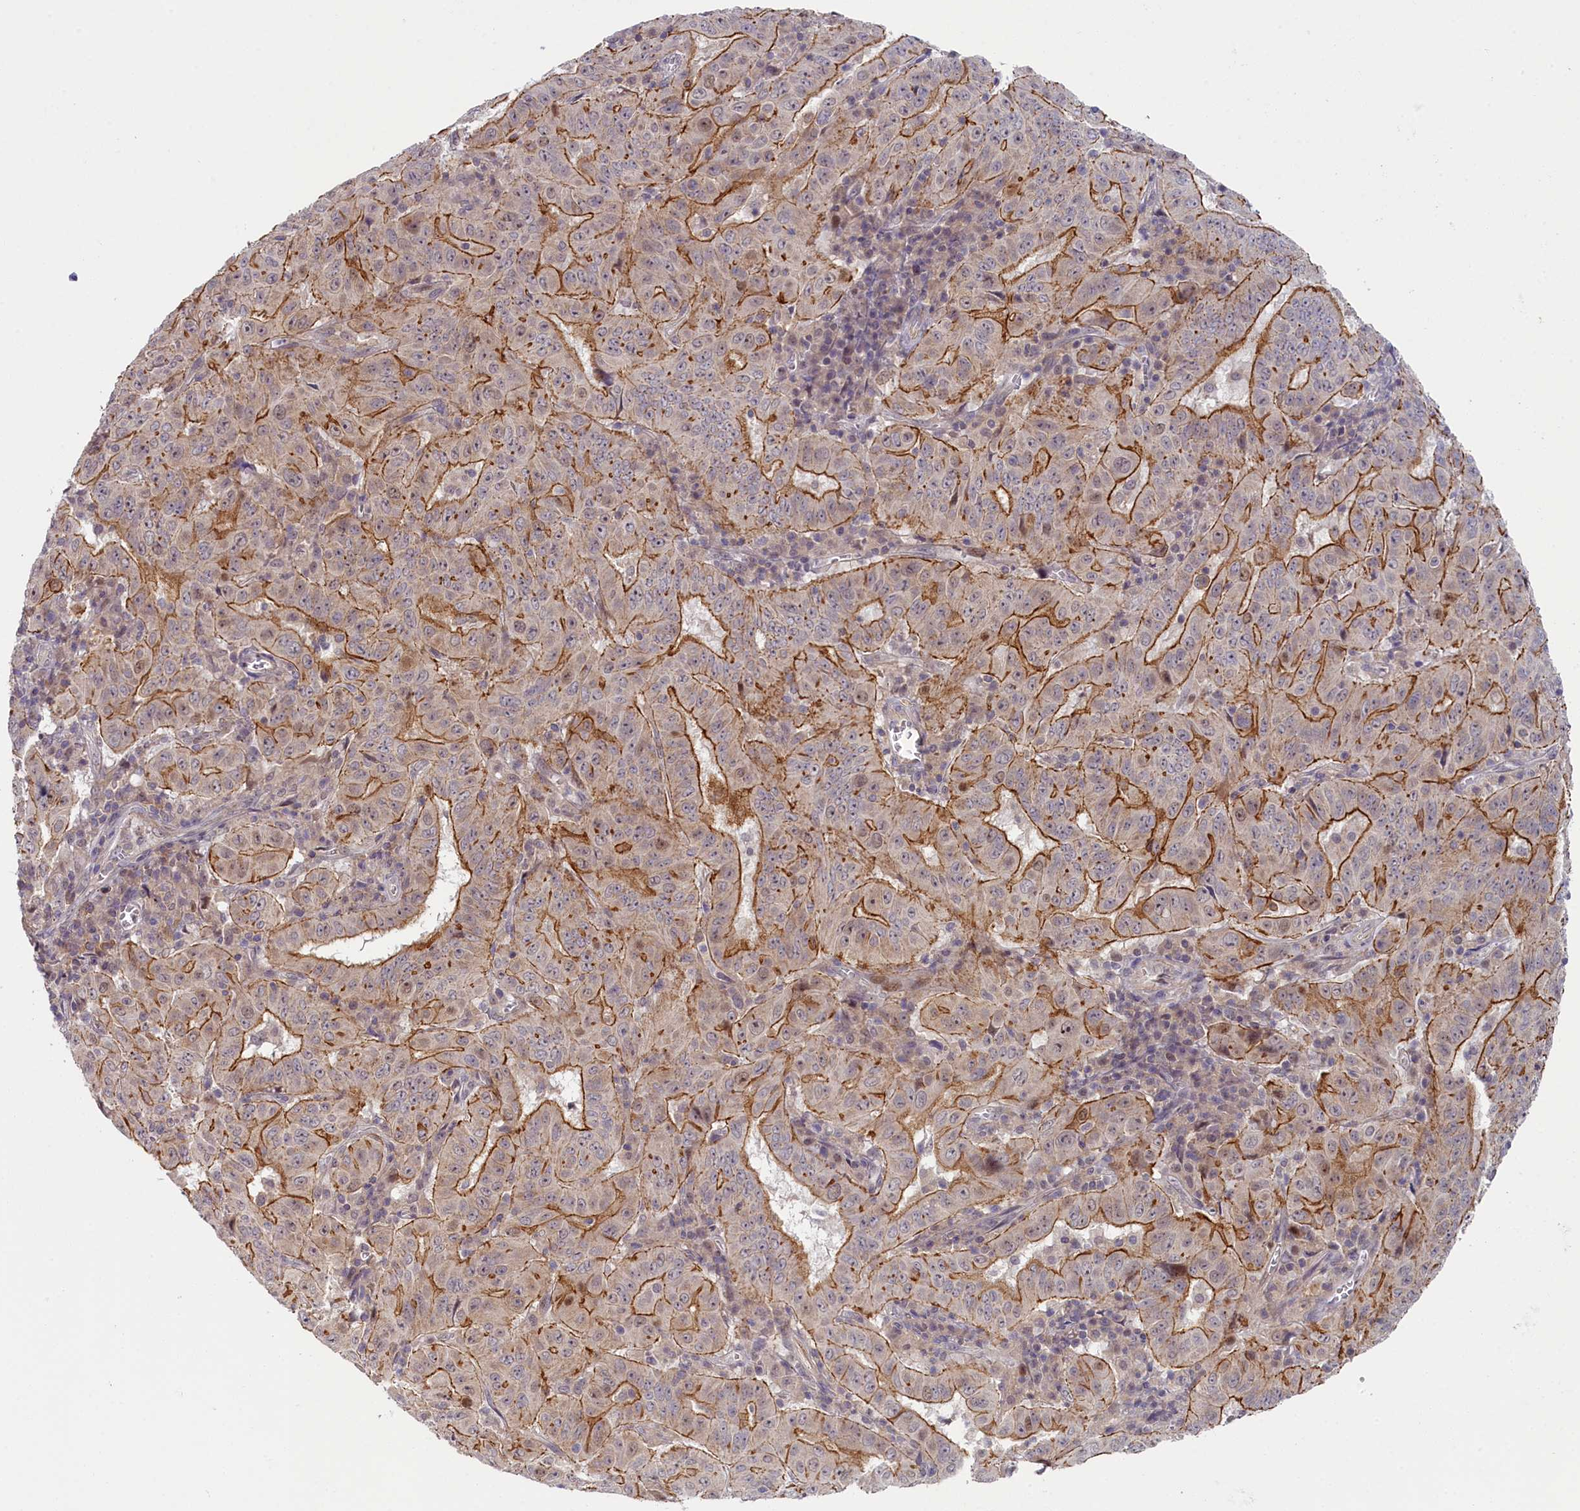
{"staining": {"intensity": "strong", "quantity": "25%-75%", "location": "cytoplasmic/membranous"}, "tissue": "pancreatic cancer", "cell_type": "Tumor cells", "image_type": "cancer", "snomed": [{"axis": "morphology", "description": "Adenocarcinoma, NOS"}, {"axis": "topography", "description": "Pancreas"}], "caption": "Immunohistochemical staining of pancreatic cancer (adenocarcinoma) reveals strong cytoplasmic/membranous protein staining in approximately 25%-75% of tumor cells.", "gene": "CCL23", "patient": {"sex": "male", "age": 63}}